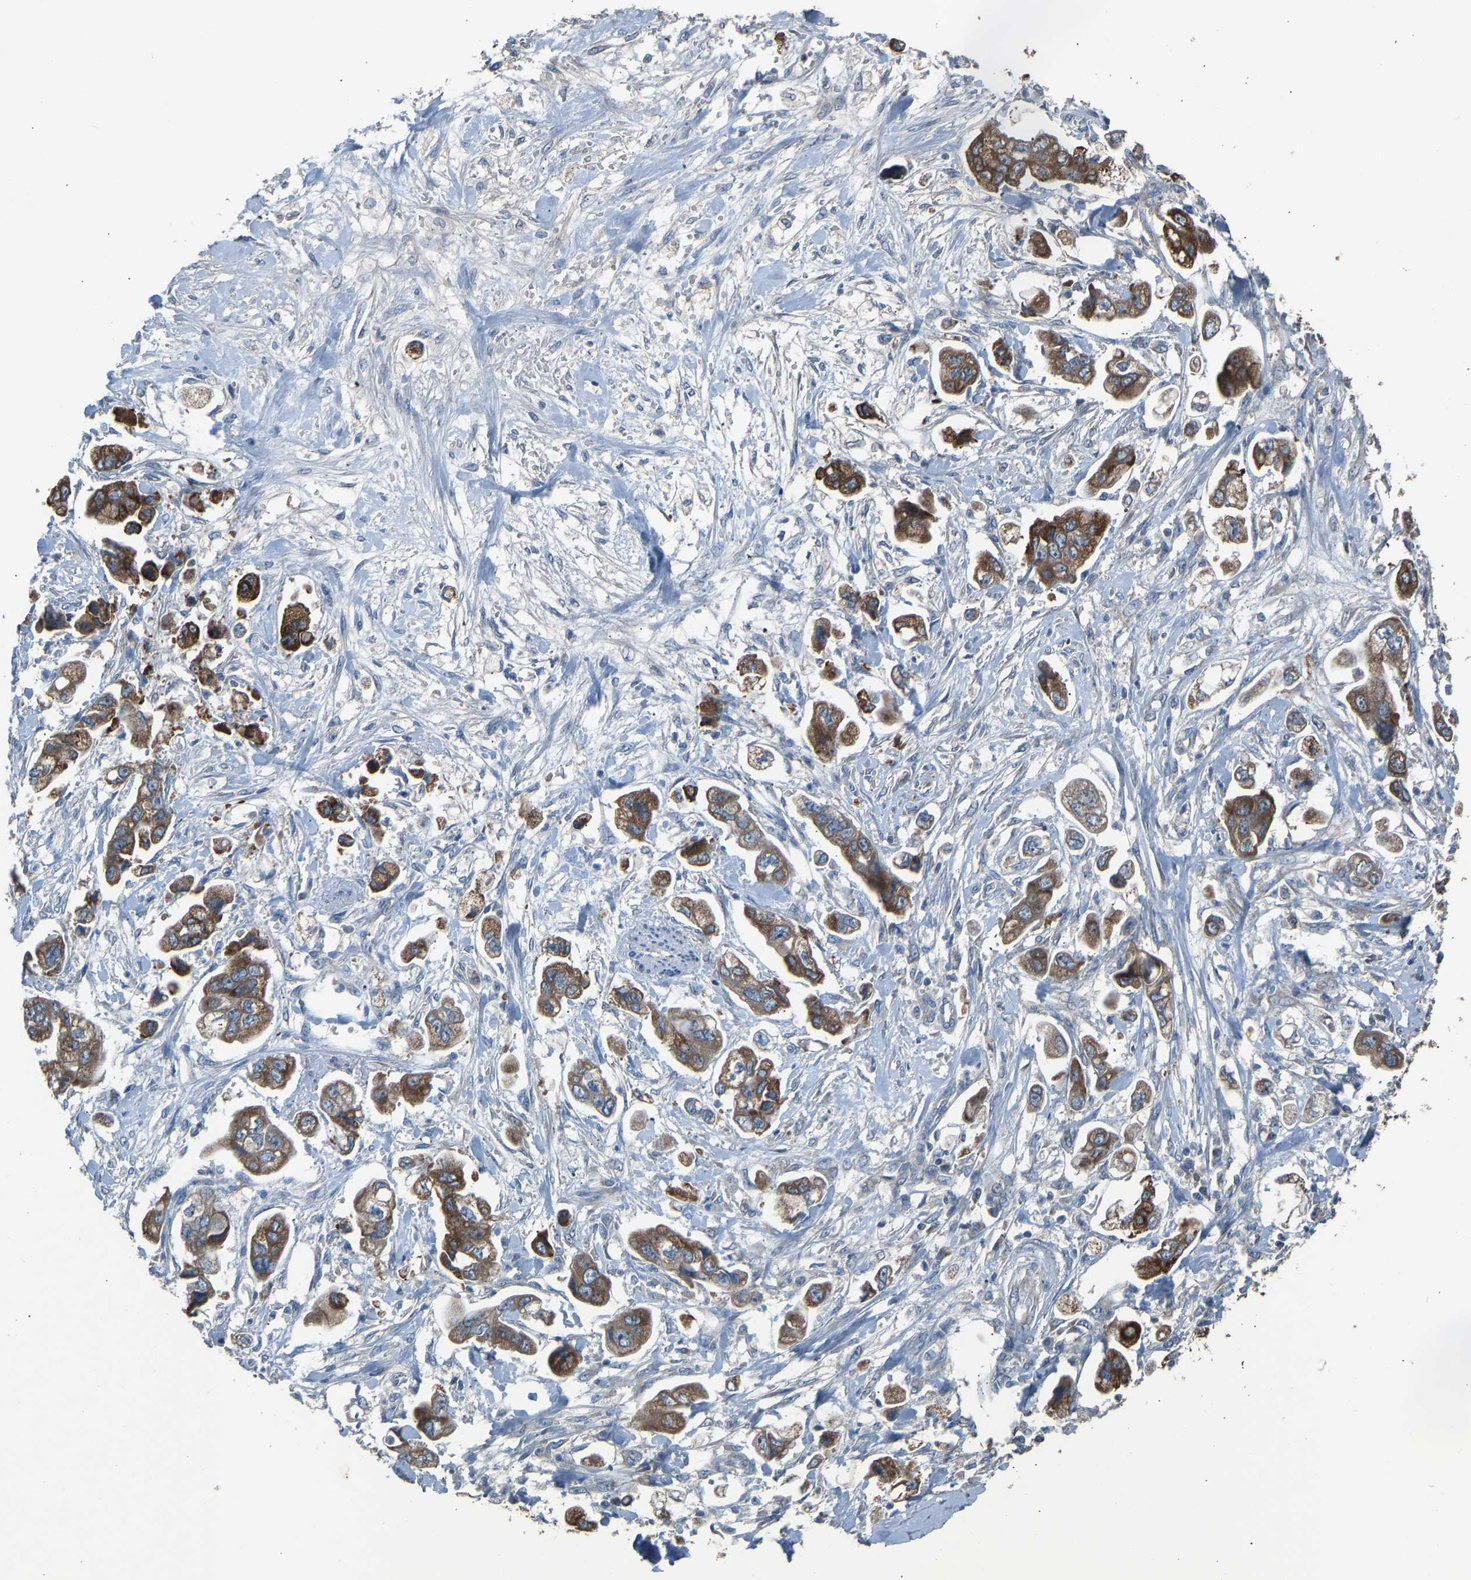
{"staining": {"intensity": "strong", "quantity": ">75%", "location": "cytoplasmic/membranous"}, "tissue": "stomach cancer", "cell_type": "Tumor cells", "image_type": "cancer", "snomed": [{"axis": "morphology", "description": "Adenocarcinoma, NOS"}, {"axis": "topography", "description": "Stomach"}], "caption": "Immunohistochemical staining of stomach cancer (adenocarcinoma) demonstrates strong cytoplasmic/membranous protein positivity in approximately >75% of tumor cells.", "gene": "TGFBR3", "patient": {"sex": "male", "age": 62}}